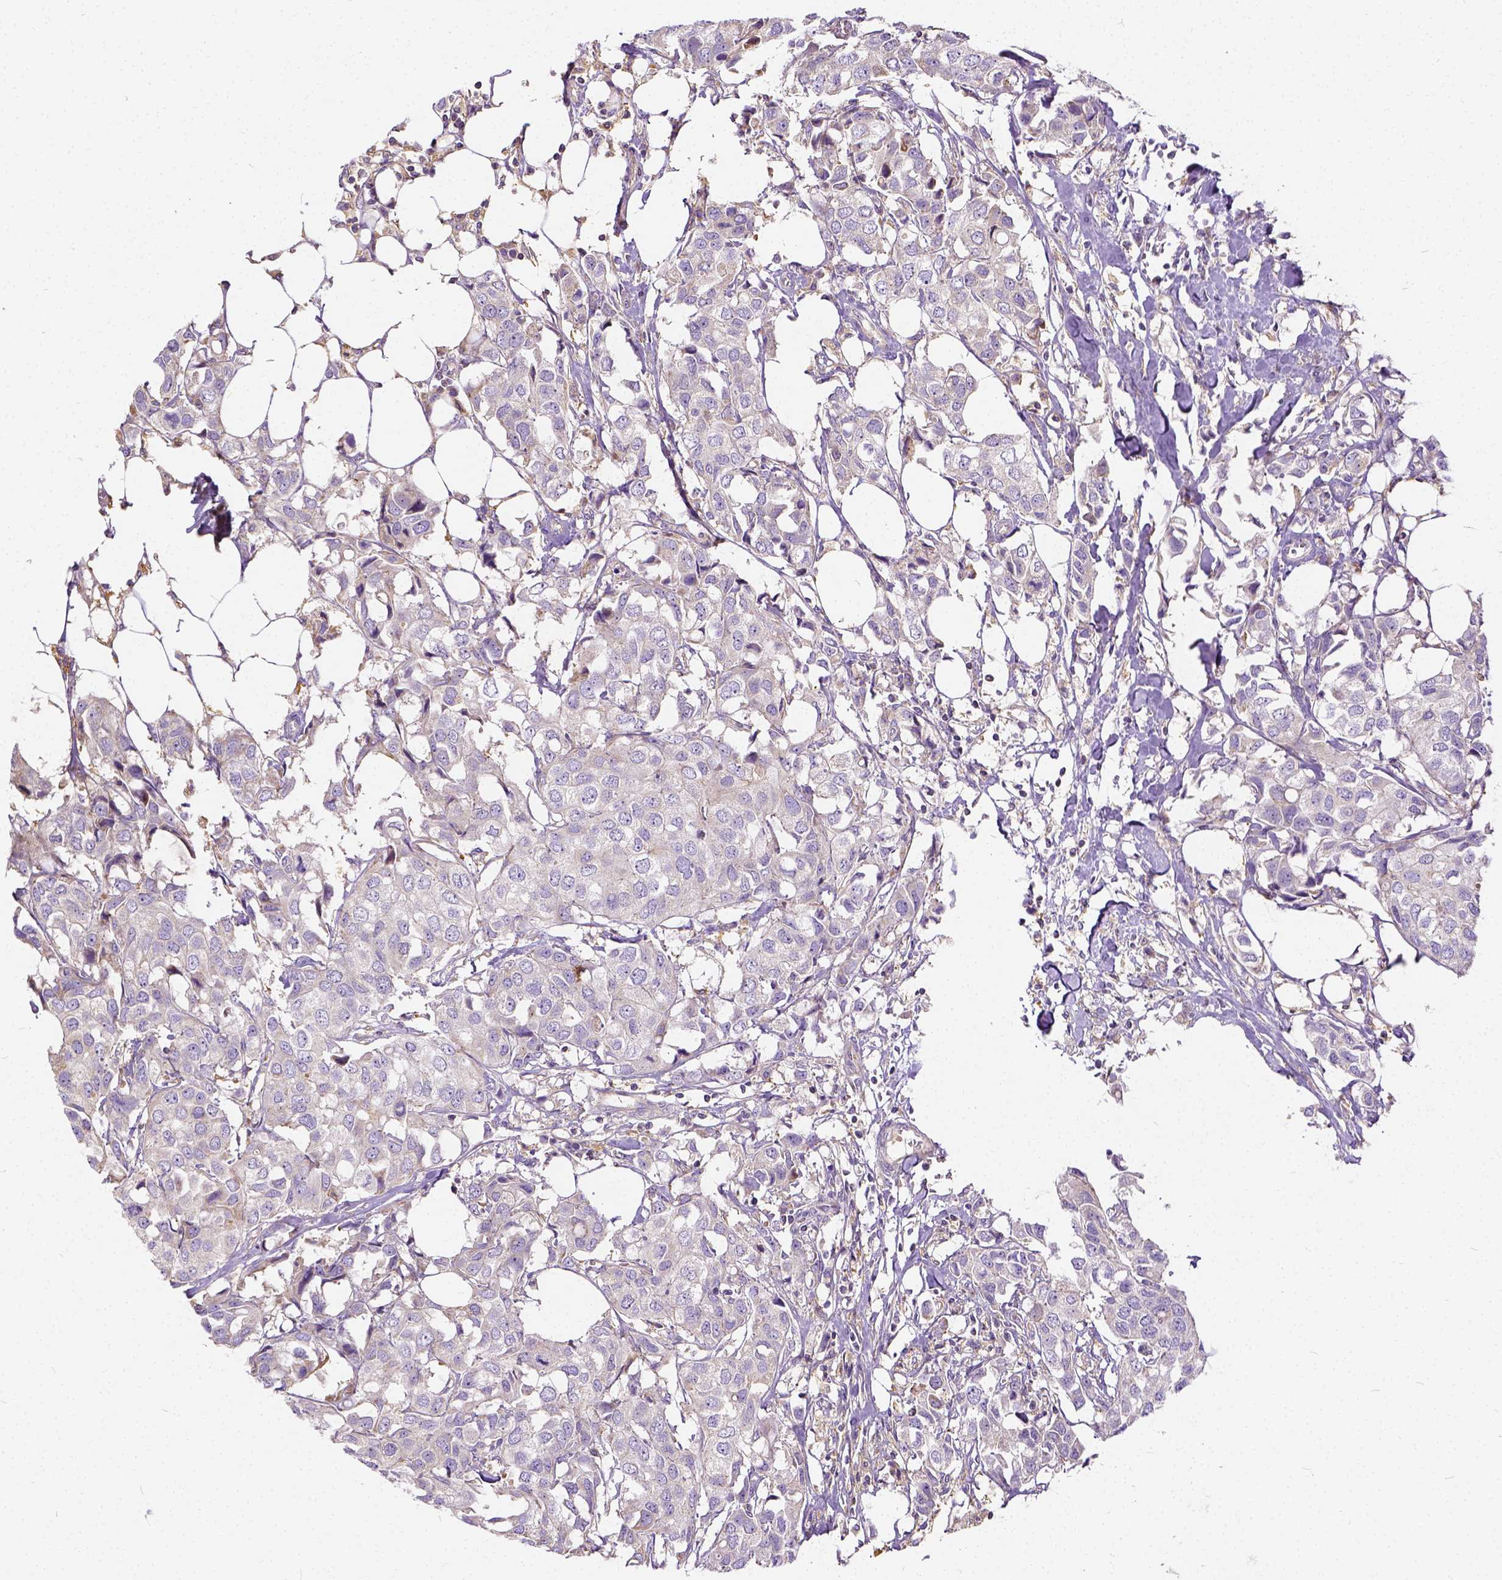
{"staining": {"intensity": "negative", "quantity": "none", "location": "none"}, "tissue": "breast cancer", "cell_type": "Tumor cells", "image_type": "cancer", "snomed": [{"axis": "morphology", "description": "Duct carcinoma"}, {"axis": "topography", "description": "Breast"}], "caption": "A photomicrograph of breast cancer (invasive ductal carcinoma) stained for a protein demonstrates no brown staining in tumor cells.", "gene": "CADM4", "patient": {"sex": "female", "age": 80}}